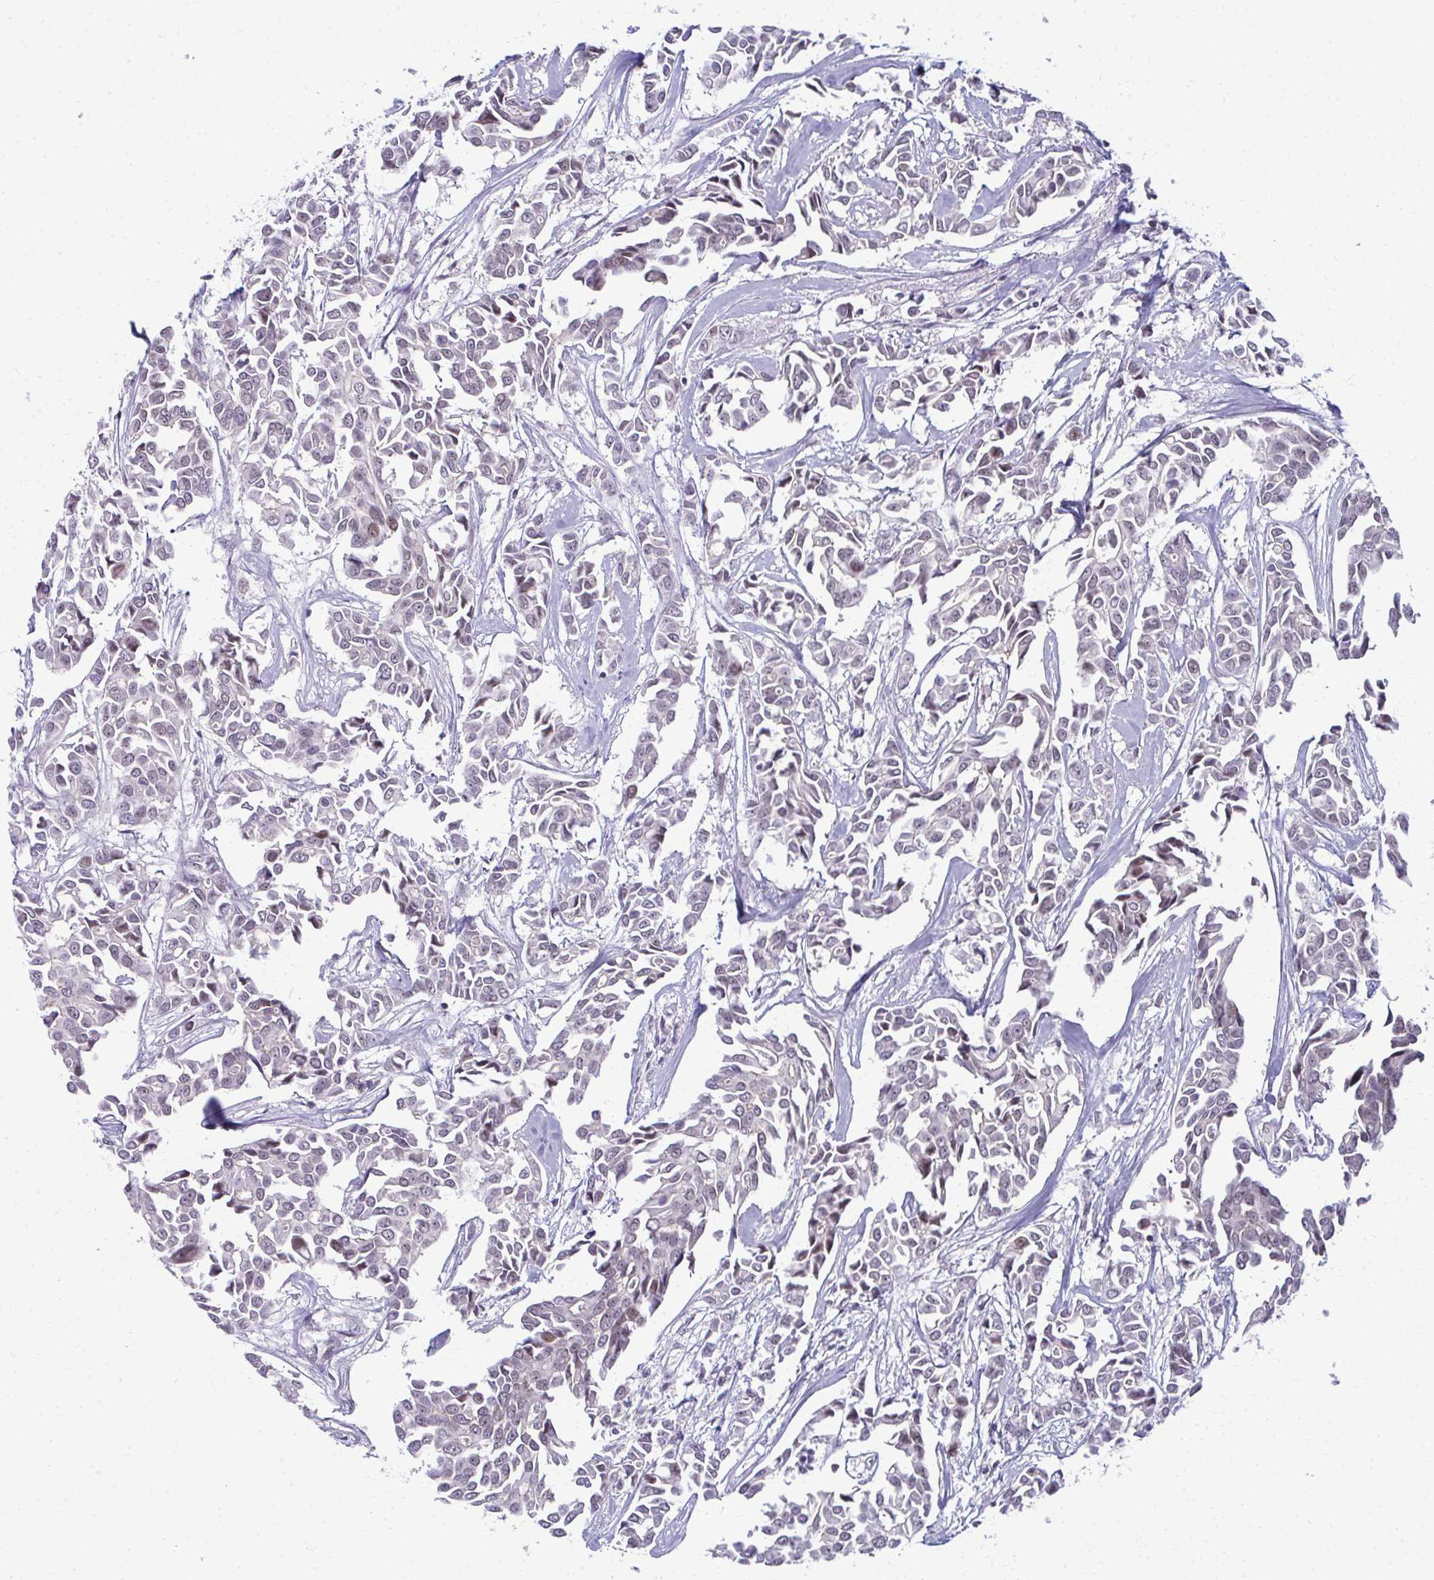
{"staining": {"intensity": "weak", "quantity": "<25%", "location": "nuclear"}, "tissue": "breast cancer", "cell_type": "Tumor cells", "image_type": "cancer", "snomed": [{"axis": "morphology", "description": "Duct carcinoma"}, {"axis": "topography", "description": "Breast"}], "caption": "The photomicrograph demonstrates no staining of tumor cells in intraductal carcinoma (breast).", "gene": "MAF1", "patient": {"sex": "female", "age": 54}}